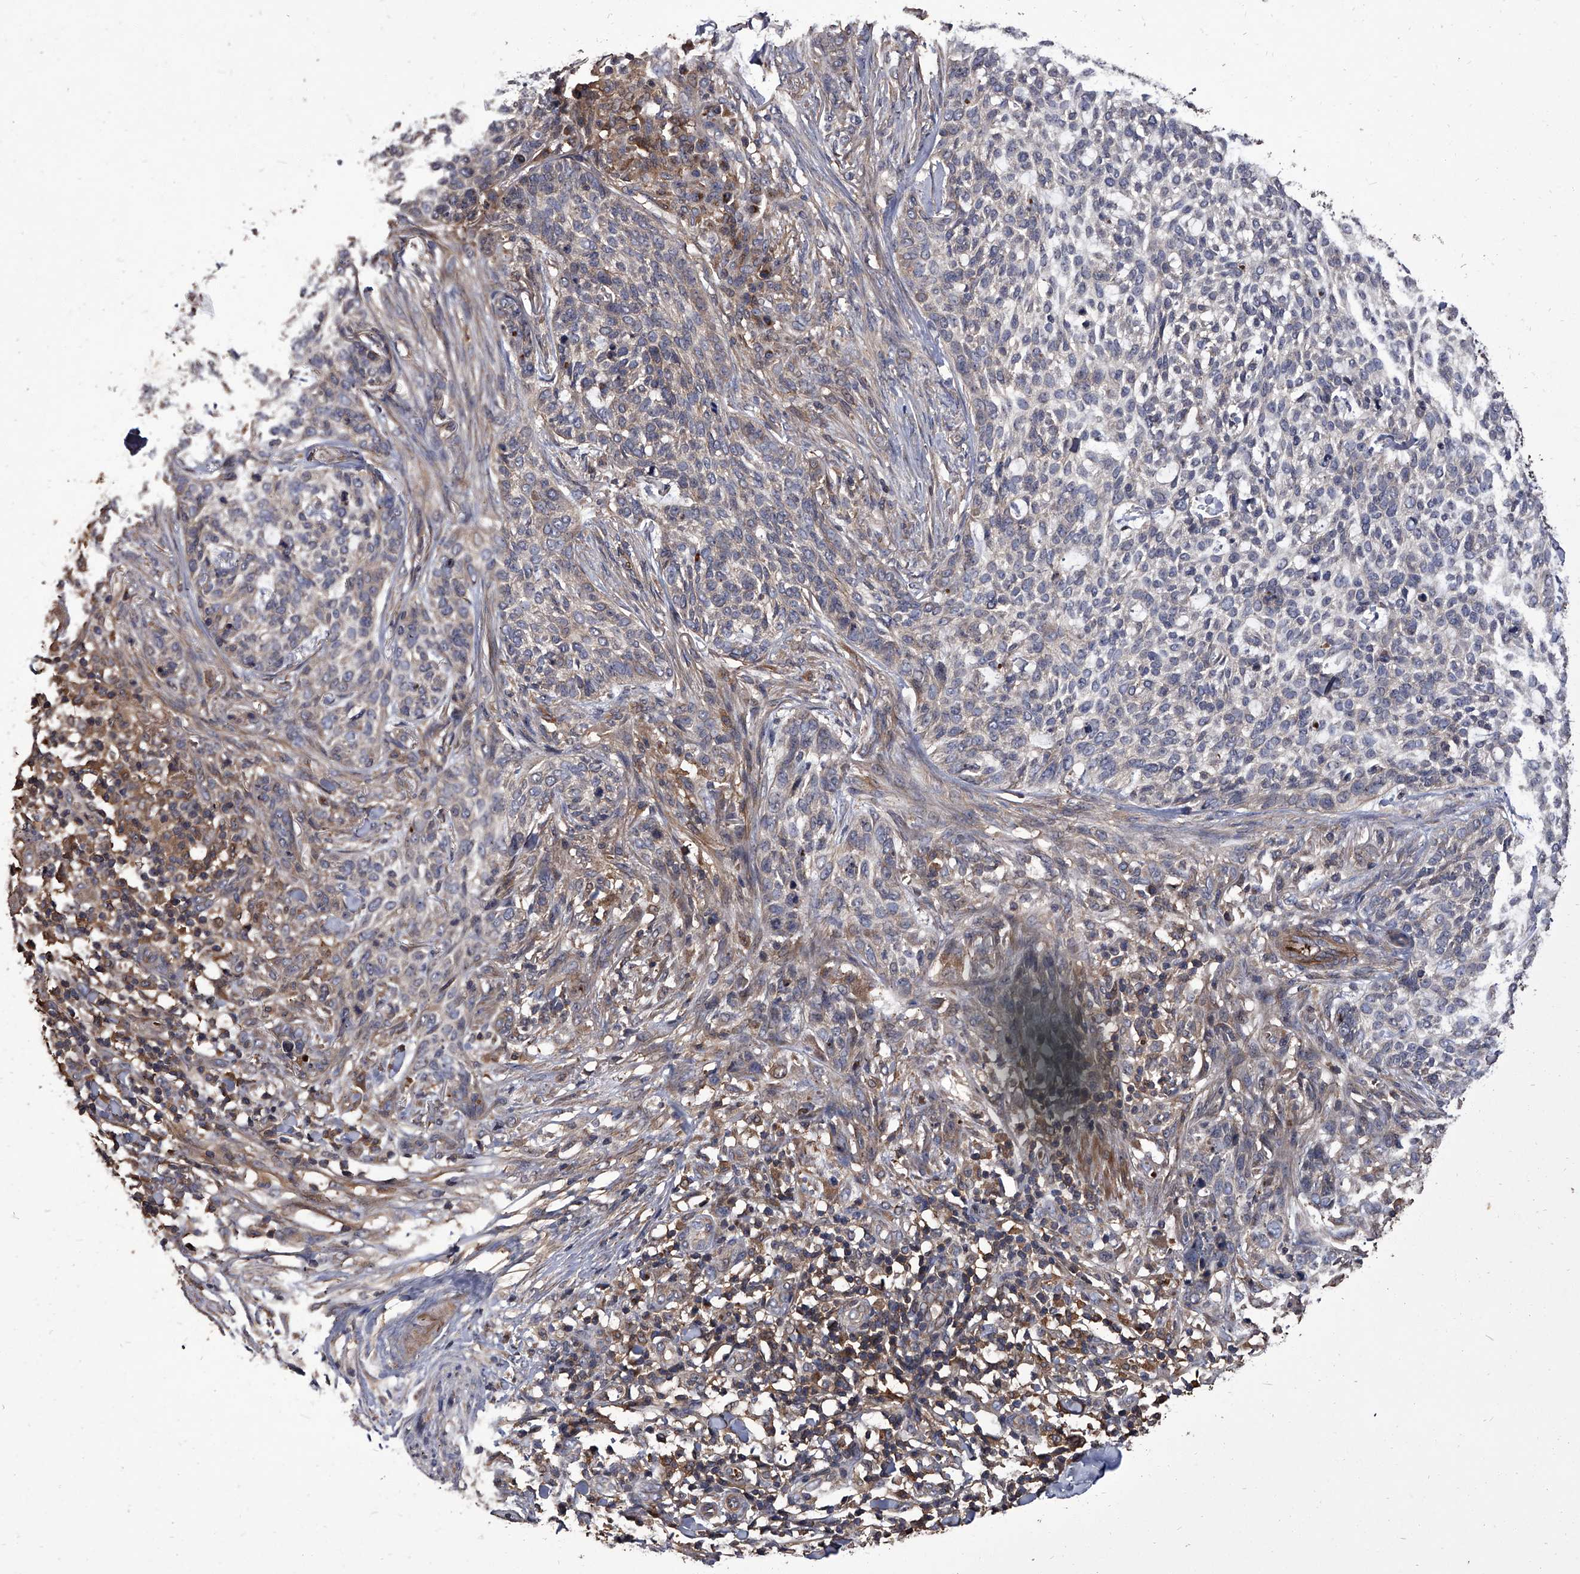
{"staining": {"intensity": "weak", "quantity": "<25%", "location": "cytoplasmic/membranous"}, "tissue": "skin cancer", "cell_type": "Tumor cells", "image_type": "cancer", "snomed": [{"axis": "morphology", "description": "Basal cell carcinoma"}, {"axis": "topography", "description": "Skin"}], "caption": "DAB (3,3'-diaminobenzidine) immunohistochemical staining of skin basal cell carcinoma demonstrates no significant staining in tumor cells. The staining was performed using DAB (3,3'-diaminobenzidine) to visualize the protein expression in brown, while the nuclei were stained in blue with hematoxylin (Magnification: 20x).", "gene": "STK36", "patient": {"sex": "female", "age": 64}}